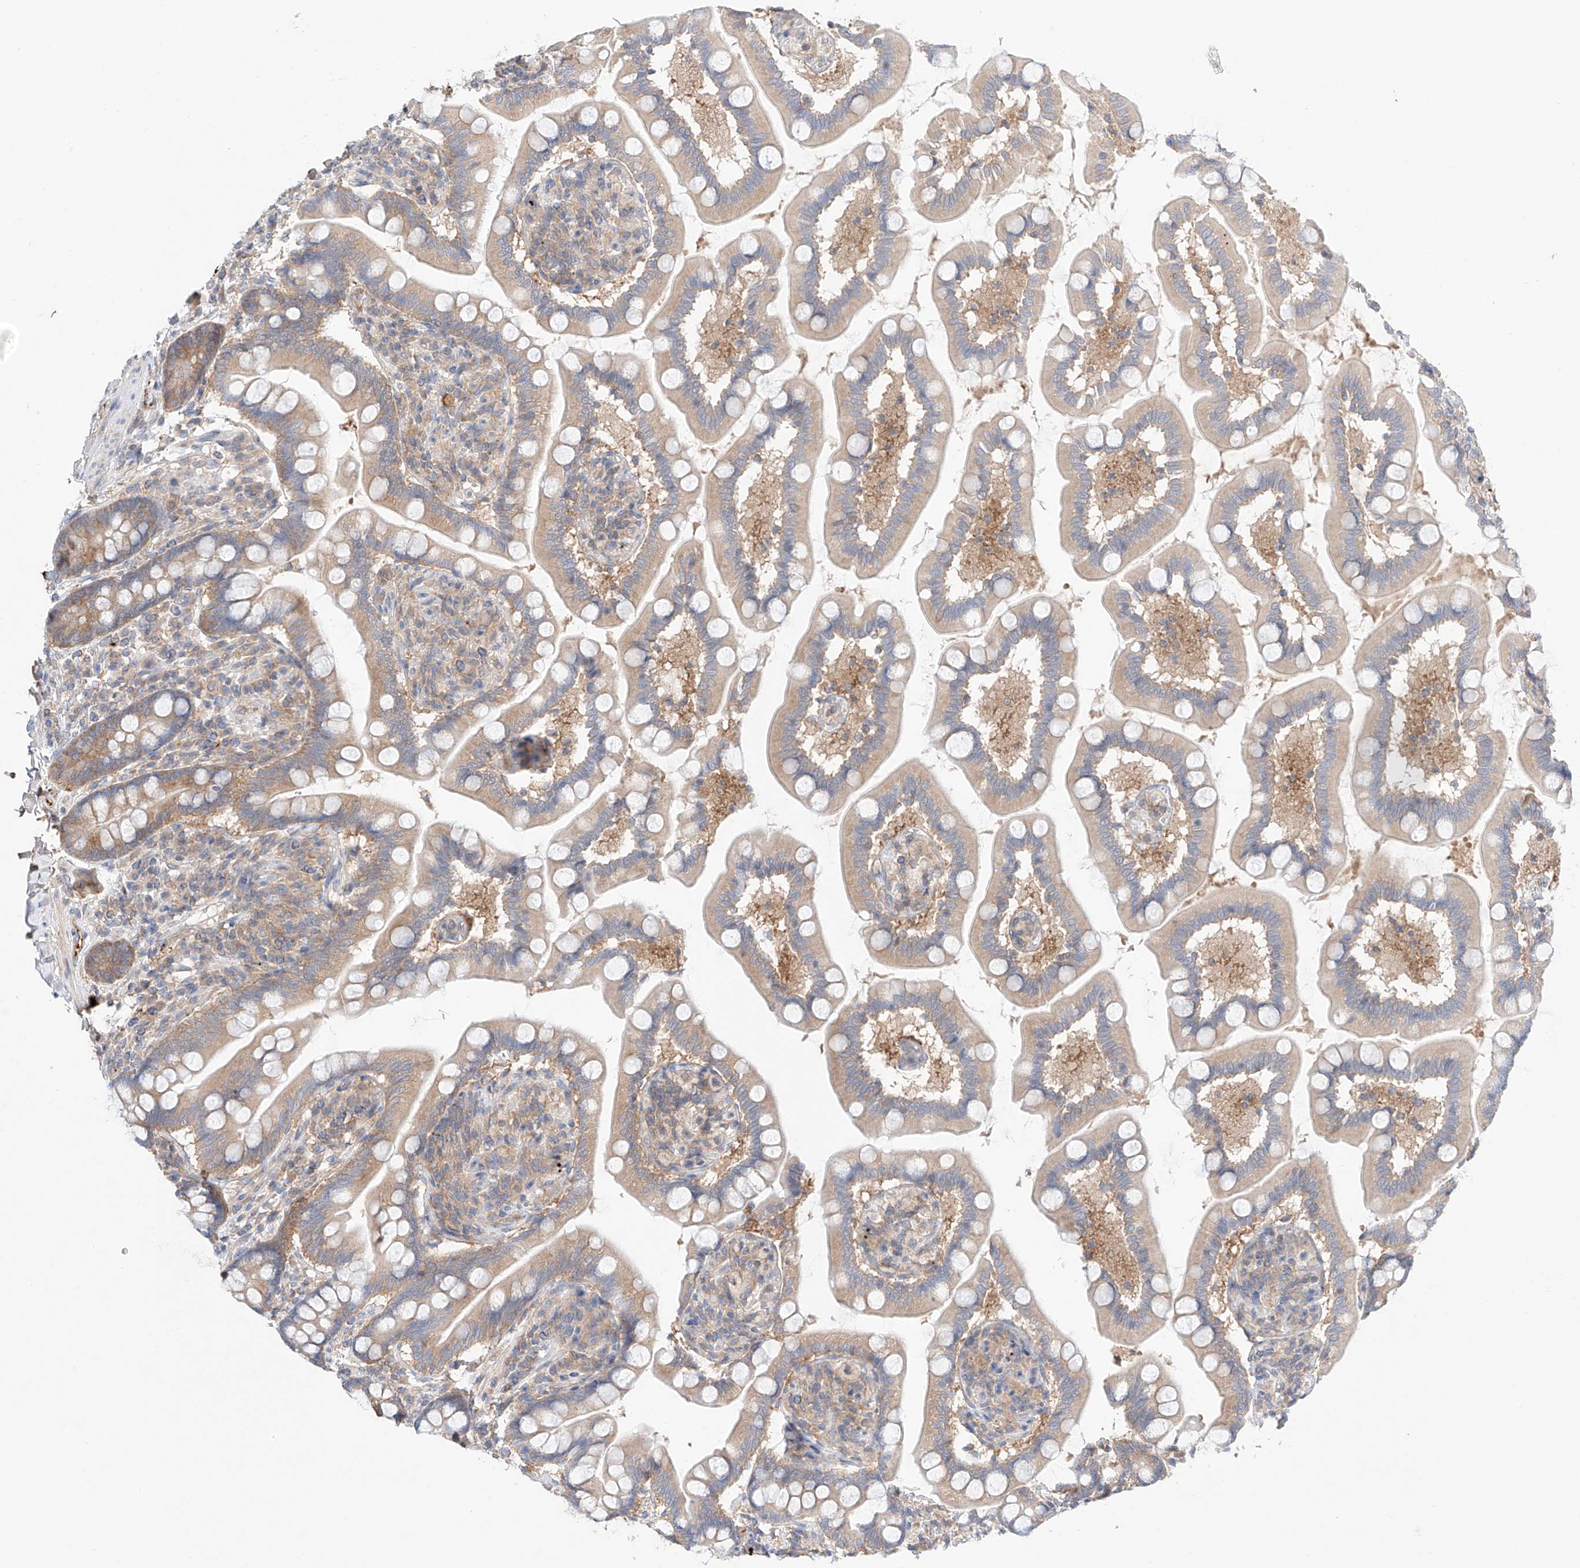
{"staining": {"intensity": "weak", "quantity": "25%-75%", "location": "cytoplasmic/membranous"}, "tissue": "small intestine", "cell_type": "Glandular cells", "image_type": "normal", "snomed": [{"axis": "morphology", "description": "Normal tissue, NOS"}, {"axis": "topography", "description": "Small intestine"}], "caption": "DAB (3,3'-diaminobenzidine) immunohistochemical staining of benign human small intestine shows weak cytoplasmic/membranous protein staining in about 25%-75% of glandular cells. (DAB IHC with brightfield microscopy, high magnification).", "gene": "PGGT1B", "patient": {"sex": "female", "age": 64}}